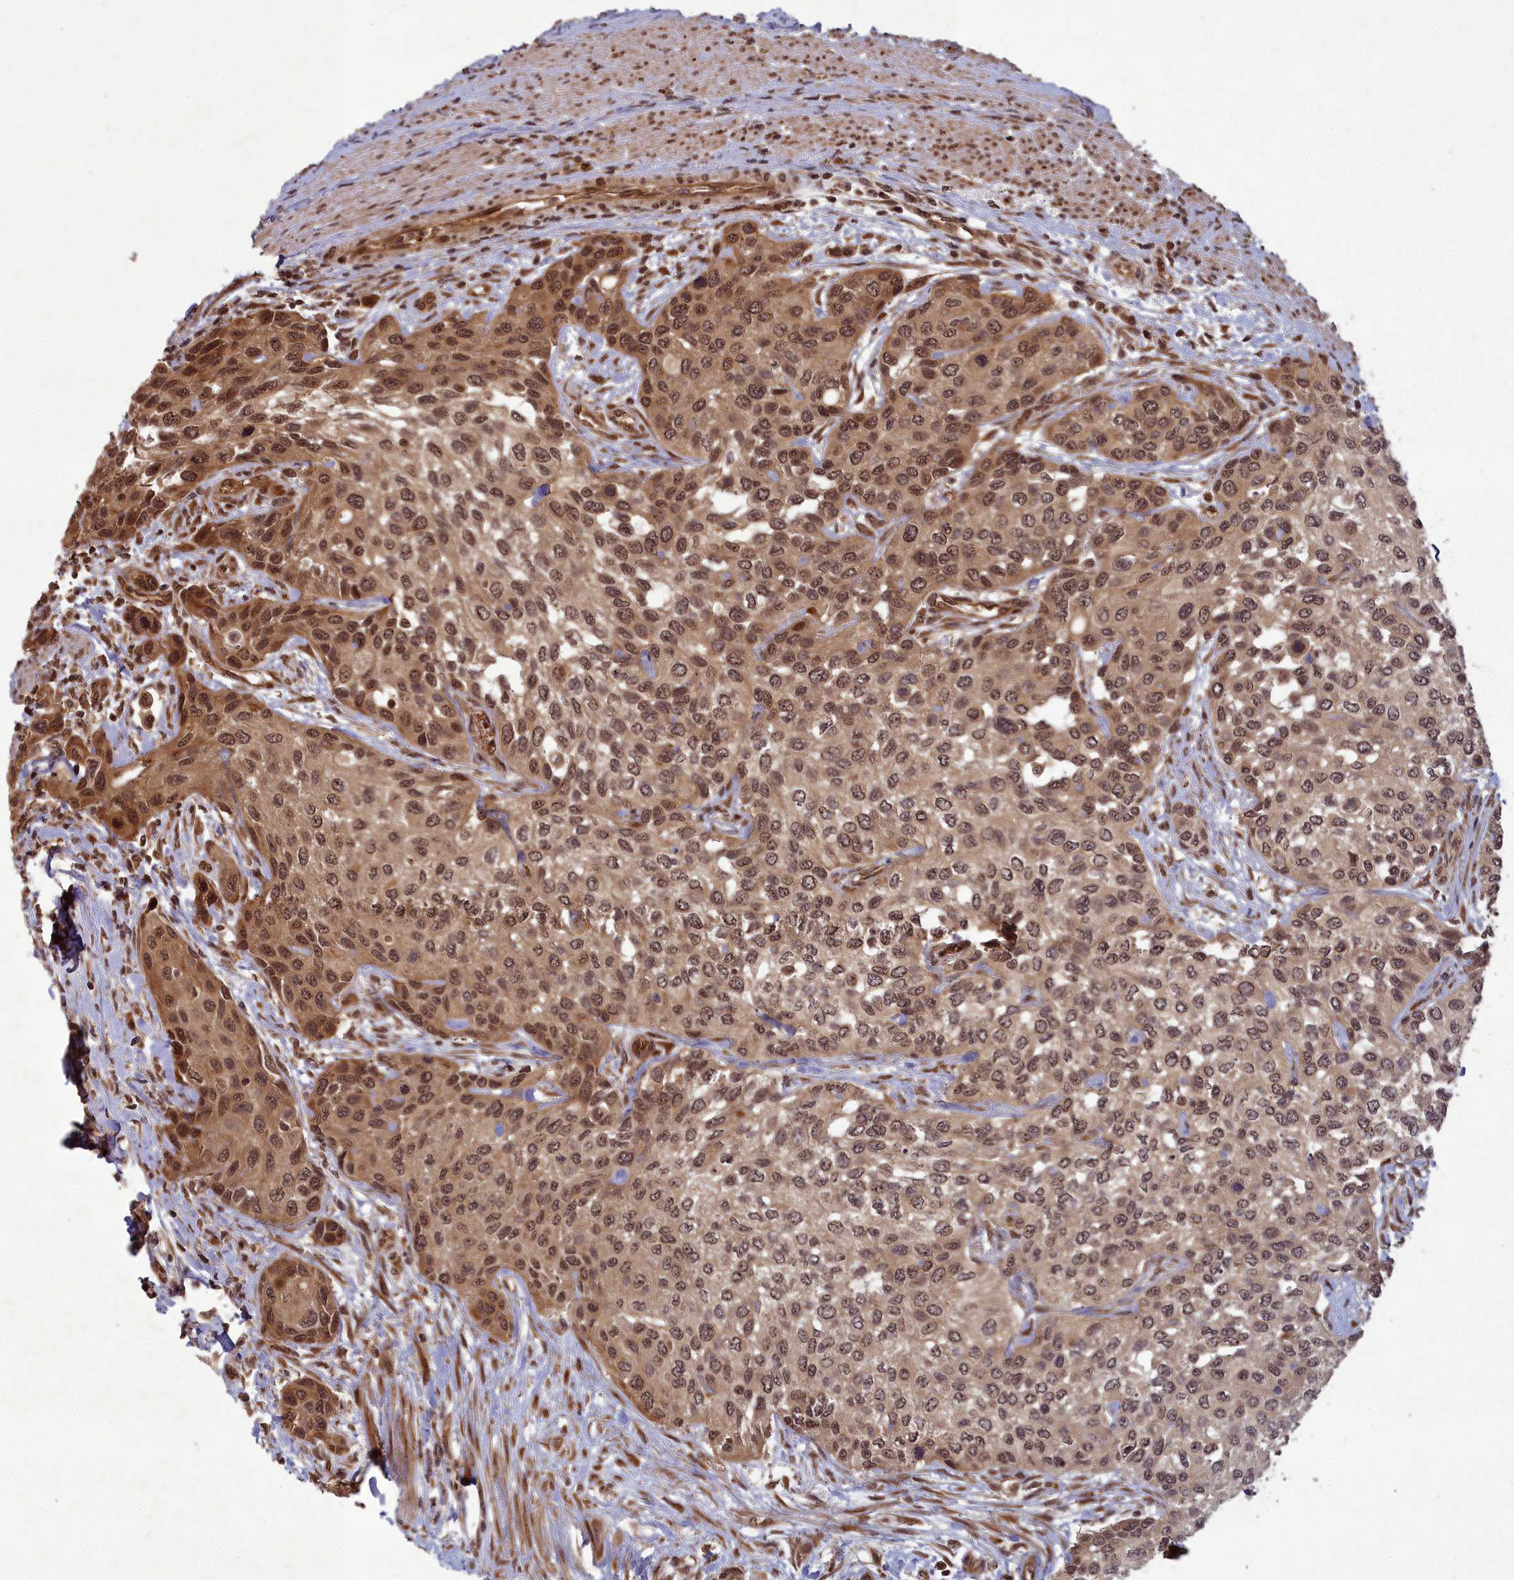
{"staining": {"intensity": "moderate", "quantity": ">75%", "location": "cytoplasmic/membranous,nuclear"}, "tissue": "urothelial cancer", "cell_type": "Tumor cells", "image_type": "cancer", "snomed": [{"axis": "morphology", "description": "Normal tissue, NOS"}, {"axis": "morphology", "description": "Urothelial carcinoma, High grade"}, {"axis": "topography", "description": "Vascular tissue"}, {"axis": "topography", "description": "Urinary bladder"}], "caption": "An image showing moderate cytoplasmic/membranous and nuclear staining in about >75% of tumor cells in urothelial carcinoma (high-grade), as visualized by brown immunohistochemical staining.", "gene": "SRMS", "patient": {"sex": "female", "age": 56}}